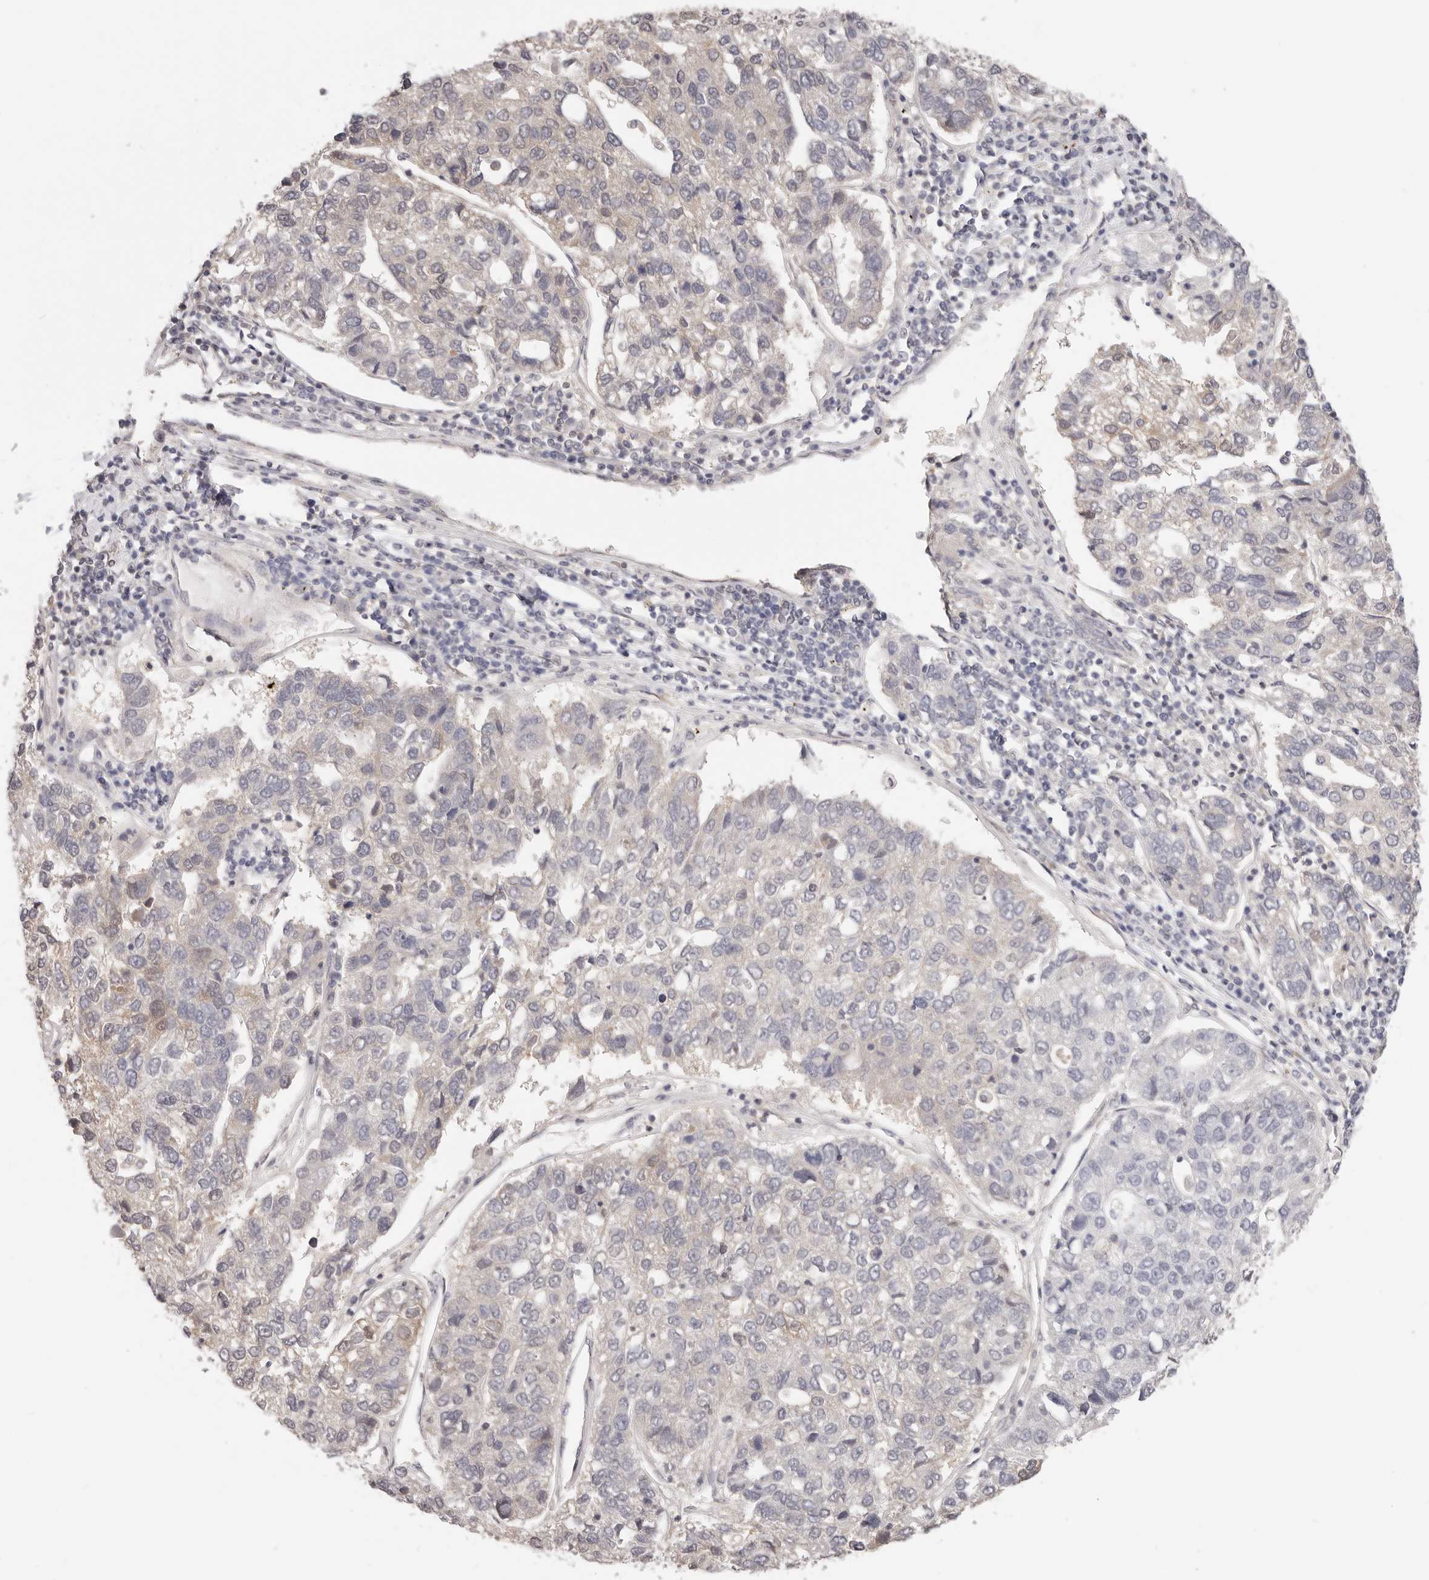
{"staining": {"intensity": "weak", "quantity": "<25%", "location": "cytoplasmic/membranous"}, "tissue": "pancreatic cancer", "cell_type": "Tumor cells", "image_type": "cancer", "snomed": [{"axis": "morphology", "description": "Adenocarcinoma, NOS"}, {"axis": "topography", "description": "Pancreas"}], "caption": "This is a micrograph of immunohistochemistry (IHC) staining of pancreatic cancer, which shows no positivity in tumor cells. Nuclei are stained in blue.", "gene": "GGPS1", "patient": {"sex": "female", "age": 61}}